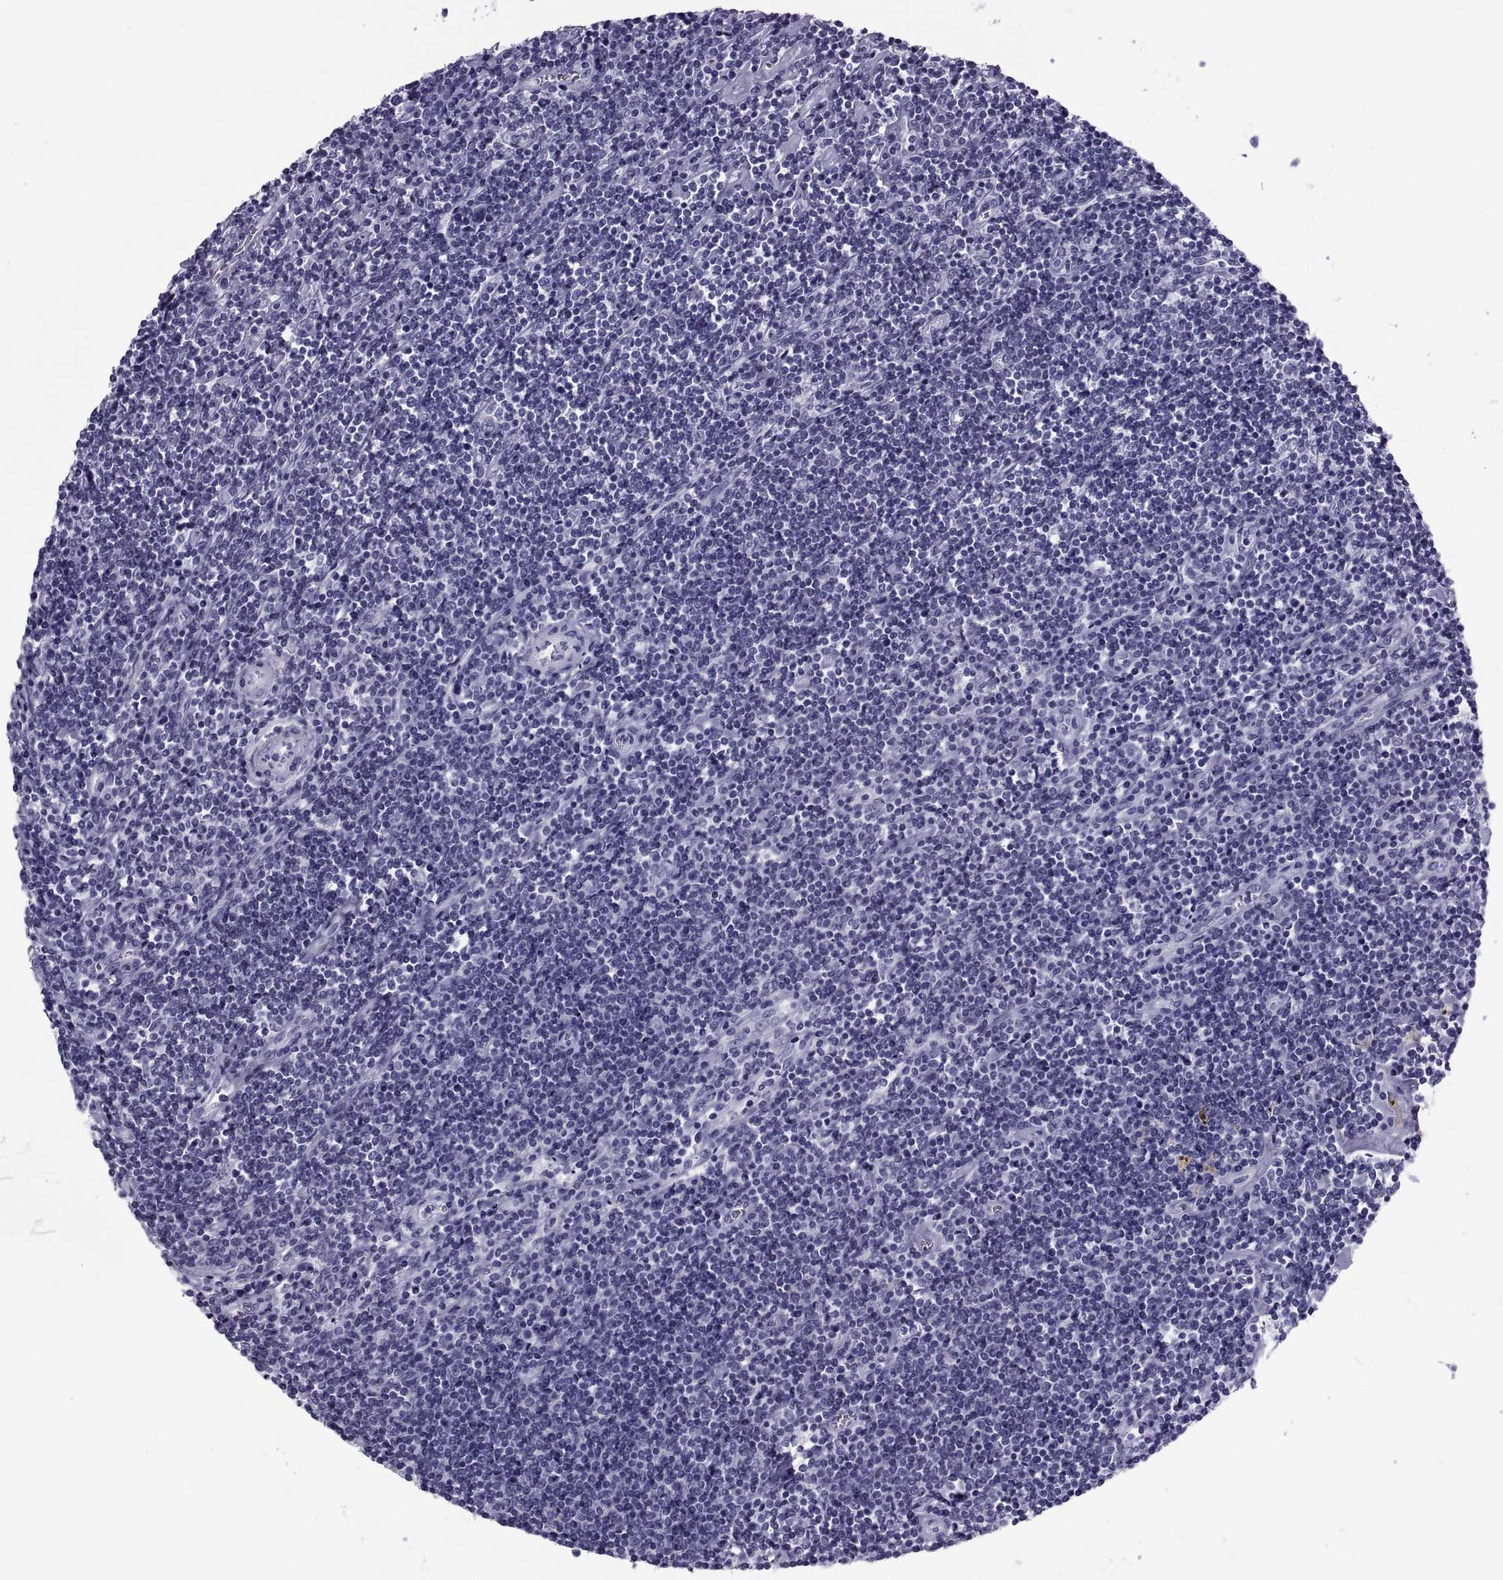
{"staining": {"intensity": "negative", "quantity": "none", "location": "none"}, "tissue": "lymphoma", "cell_type": "Tumor cells", "image_type": "cancer", "snomed": [{"axis": "morphology", "description": "Hodgkin's disease, NOS"}, {"axis": "topography", "description": "Lymph node"}], "caption": "IHC image of neoplastic tissue: human Hodgkin's disease stained with DAB demonstrates no significant protein positivity in tumor cells.", "gene": "DEFB129", "patient": {"sex": "male", "age": 40}}